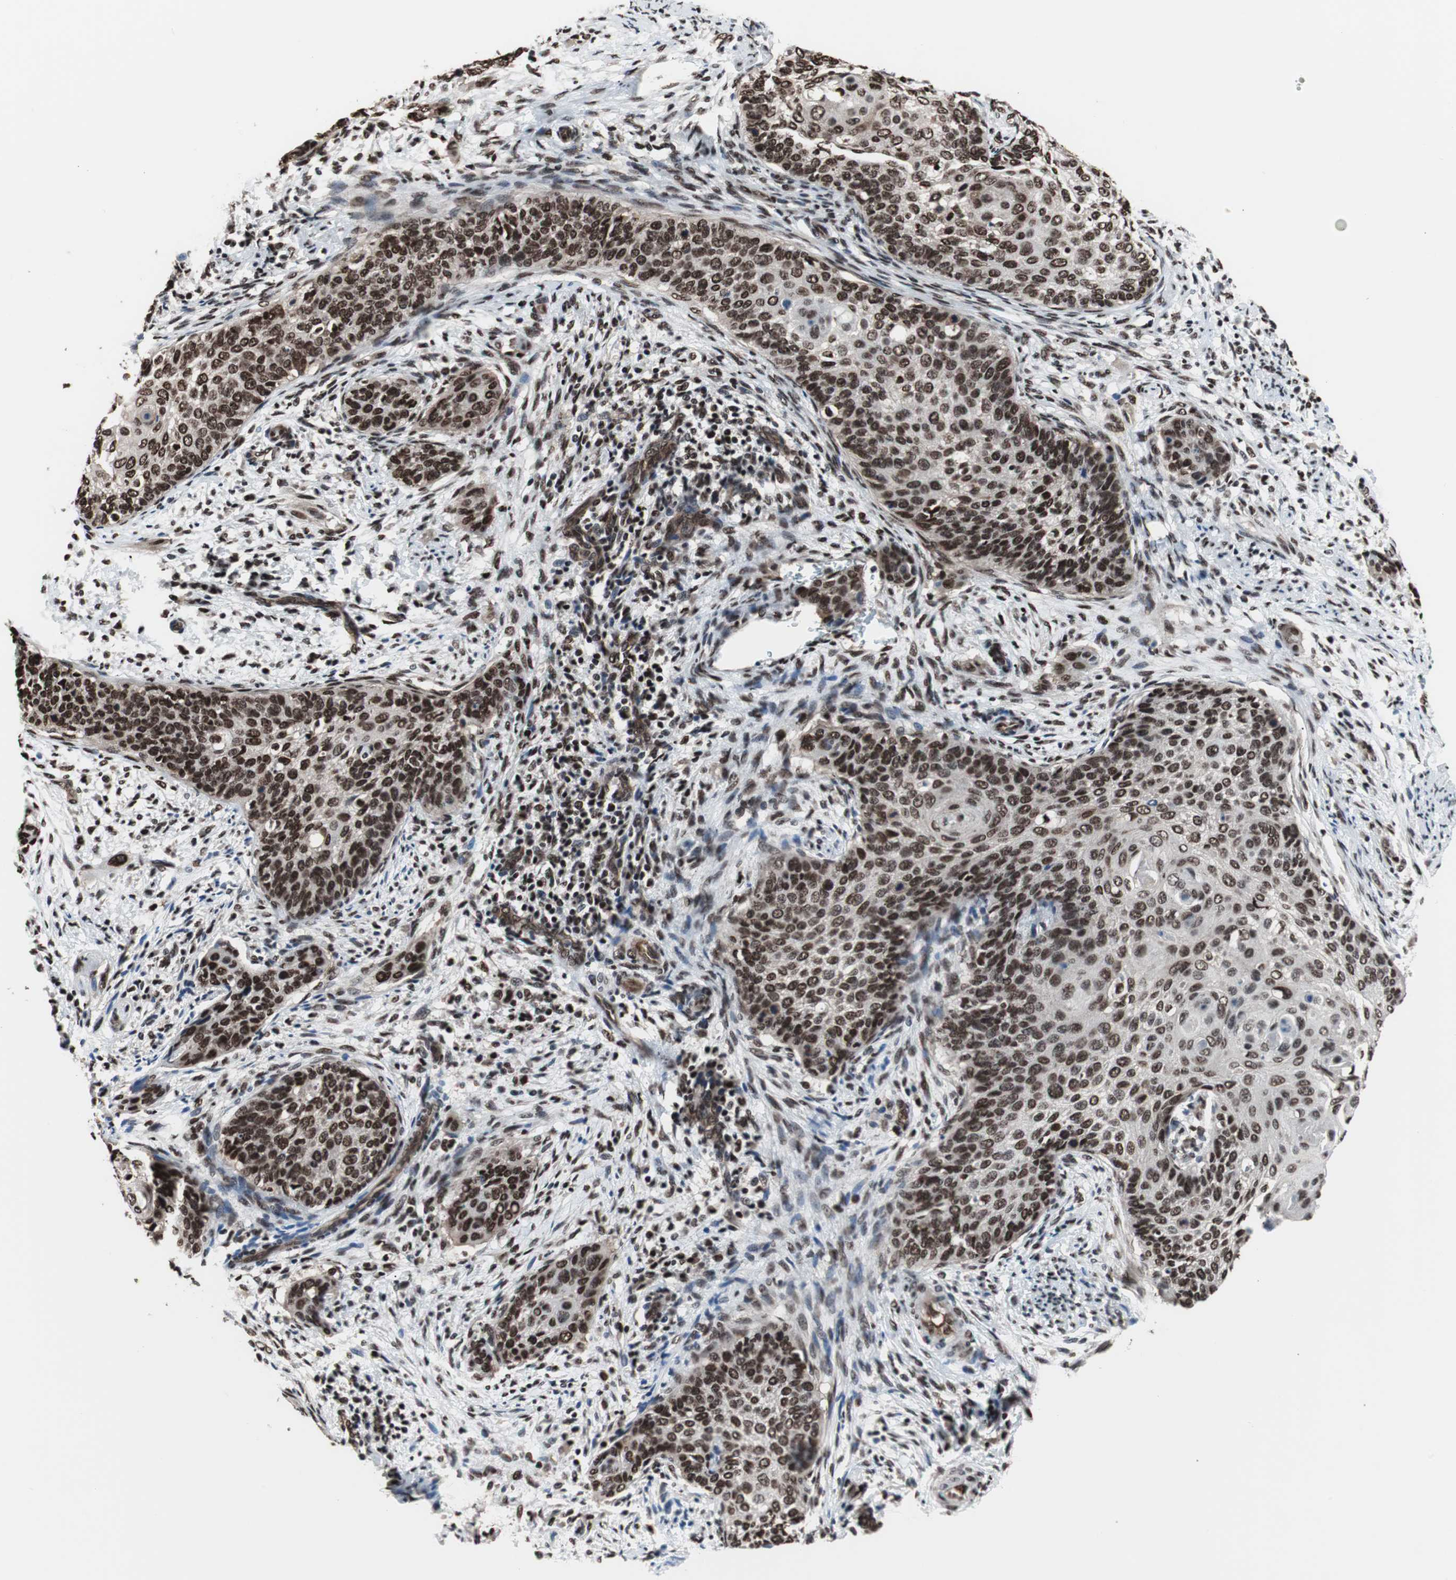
{"staining": {"intensity": "strong", "quantity": ">75%", "location": "nuclear"}, "tissue": "cervical cancer", "cell_type": "Tumor cells", "image_type": "cancer", "snomed": [{"axis": "morphology", "description": "Squamous cell carcinoma, NOS"}, {"axis": "topography", "description": "Cervix"}], "caption": "Protein staining of cervical cancer tissue demonstrates strong nuclear positivity in about >75% of tumor cells. Nuclei are stained in blue.", "gene": "POGZ", "patient": {"sex": "female", "age": 33}}